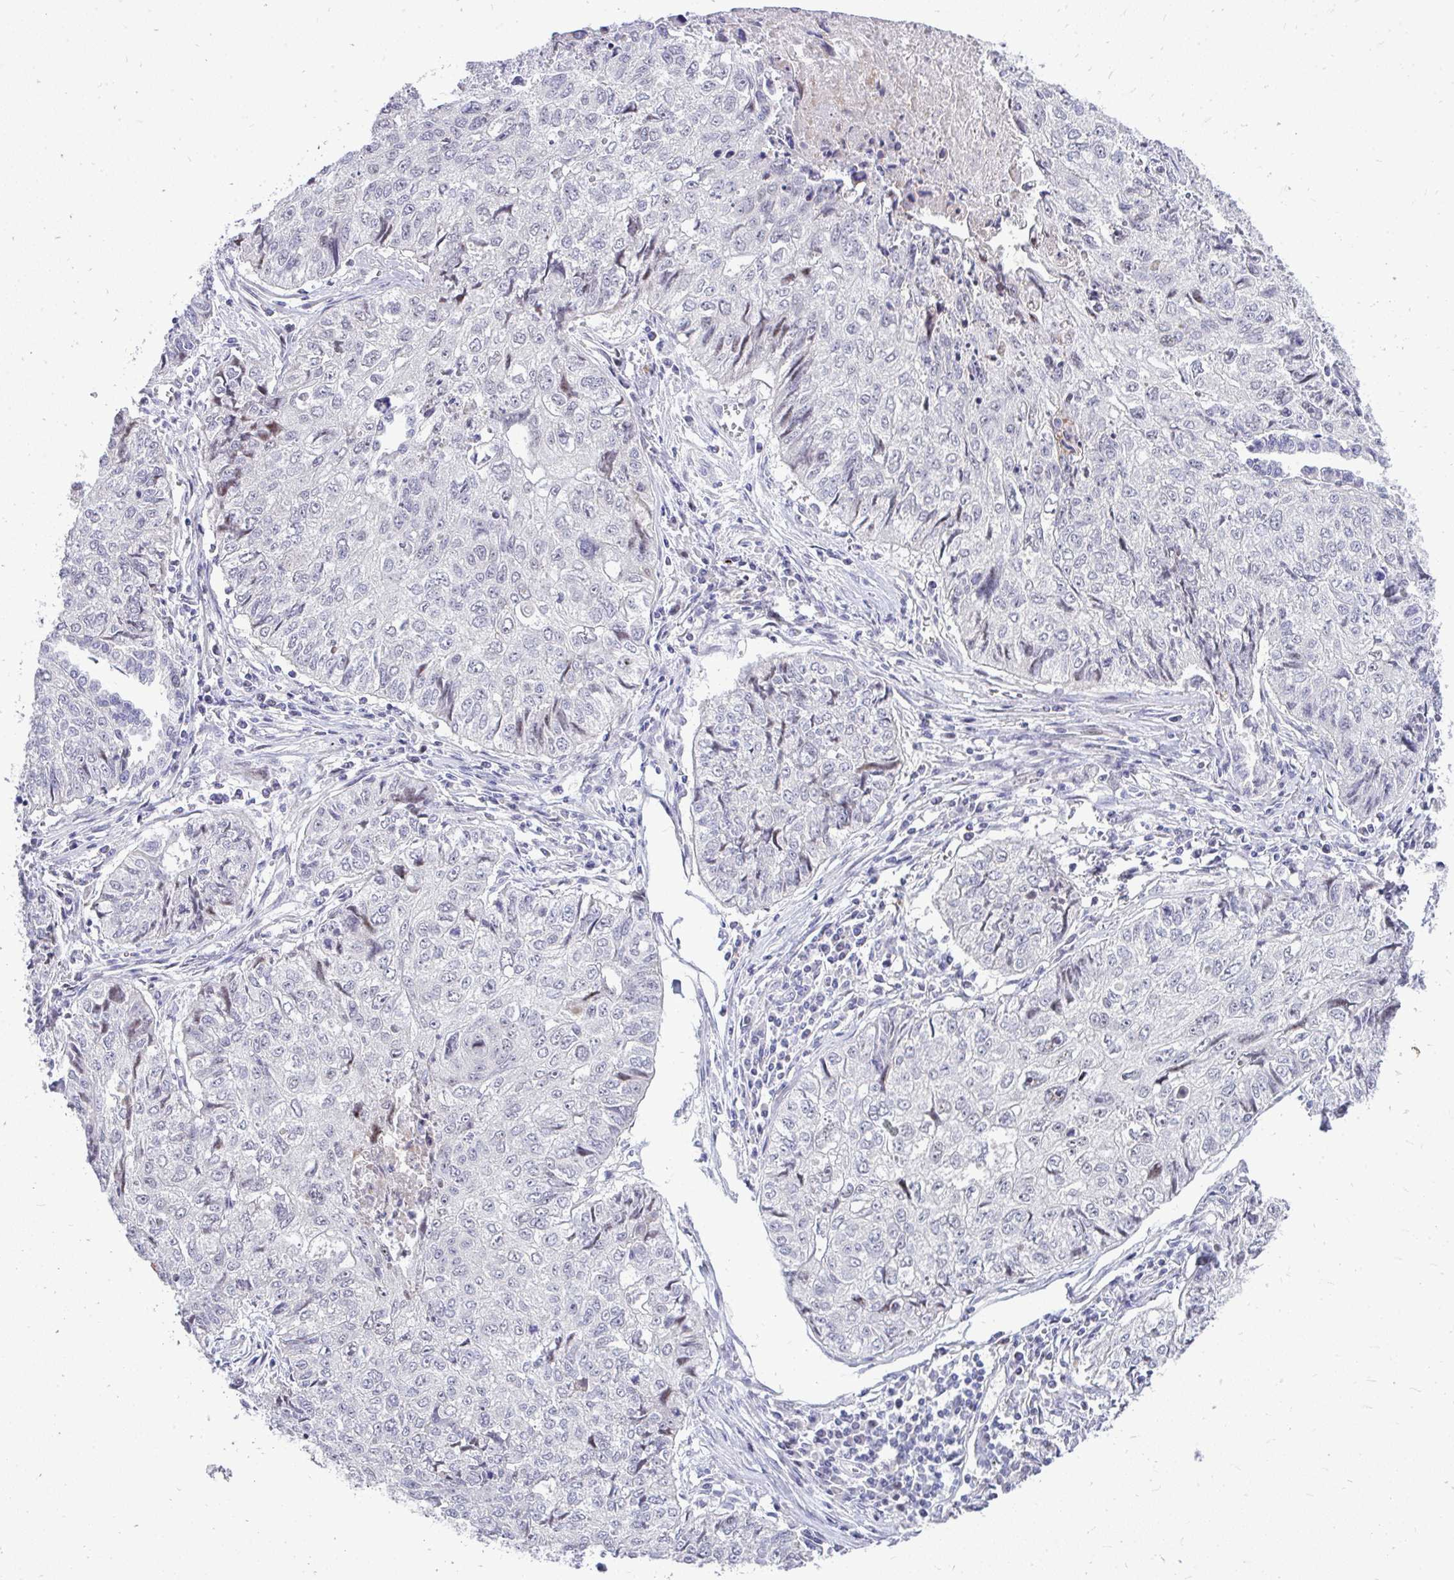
{"staining": {"intensity": "negative", "quantity": "none", "location": "none"}, "tissue": "lung cancer", "cell_type": "Tumor cells", "image_type": "cancer", "snomed": [{"axis": "morphology", "description": "Normal morphology"}, {"axis": "morphology", "description": "Aneuploidy"}, {"axis": "morphology", "description": "Squamous cell carcinoma, NOS"}, {"axis": "topography", "description": "Lymph node"}, {"axis": "topography", "description": "Lung"}], "caption": "There is no significant expression in tumor cells of lung cancer (aneuploidy).", "gene": "OR8D1", "patient": {"sex": "female", "age": 76}}